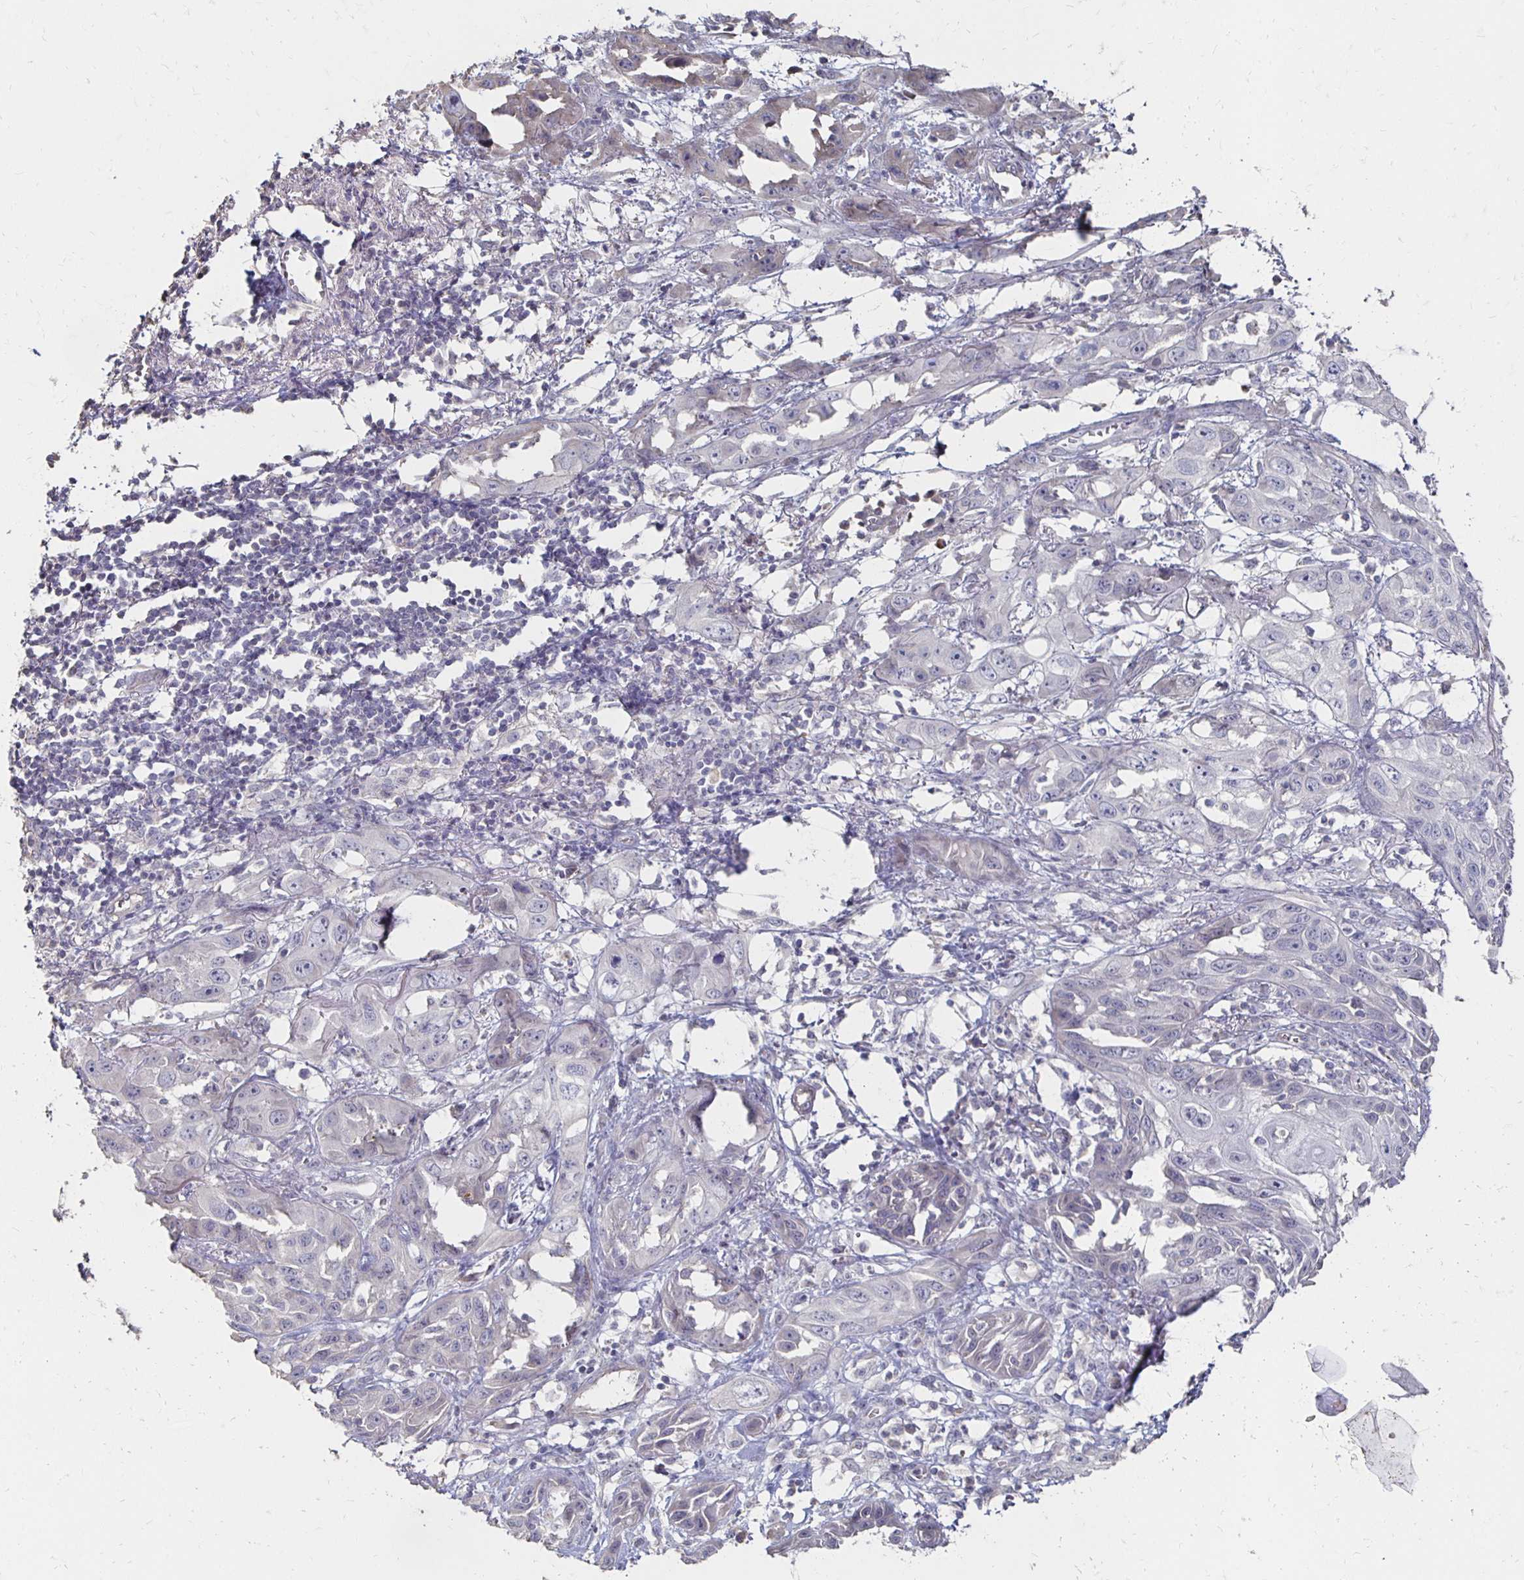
{"staining": {"intensity": "negative", "quantity": "none", "location": "none"}, "tissue": "skin cancer", "cell_type": "Tumor cells", "image_type": "cancer", "snomed": [{"axis": "morphology", "description": "Squamous cell carcinoma, NOS"}, {"axis": "topography", "description": "Skin"}, {"axis": "topography", "description": "Vulva"}], "caption": "An immunohistochemistry (IHC) photomicrograph of skin cancer (squamous cell carcinoma) is shown. There is no staining in tumor cells of skin cancer (squamous cell carcinoma).", "gene": "ZNF727", "patient": {"sex": "female", "age": 71}}